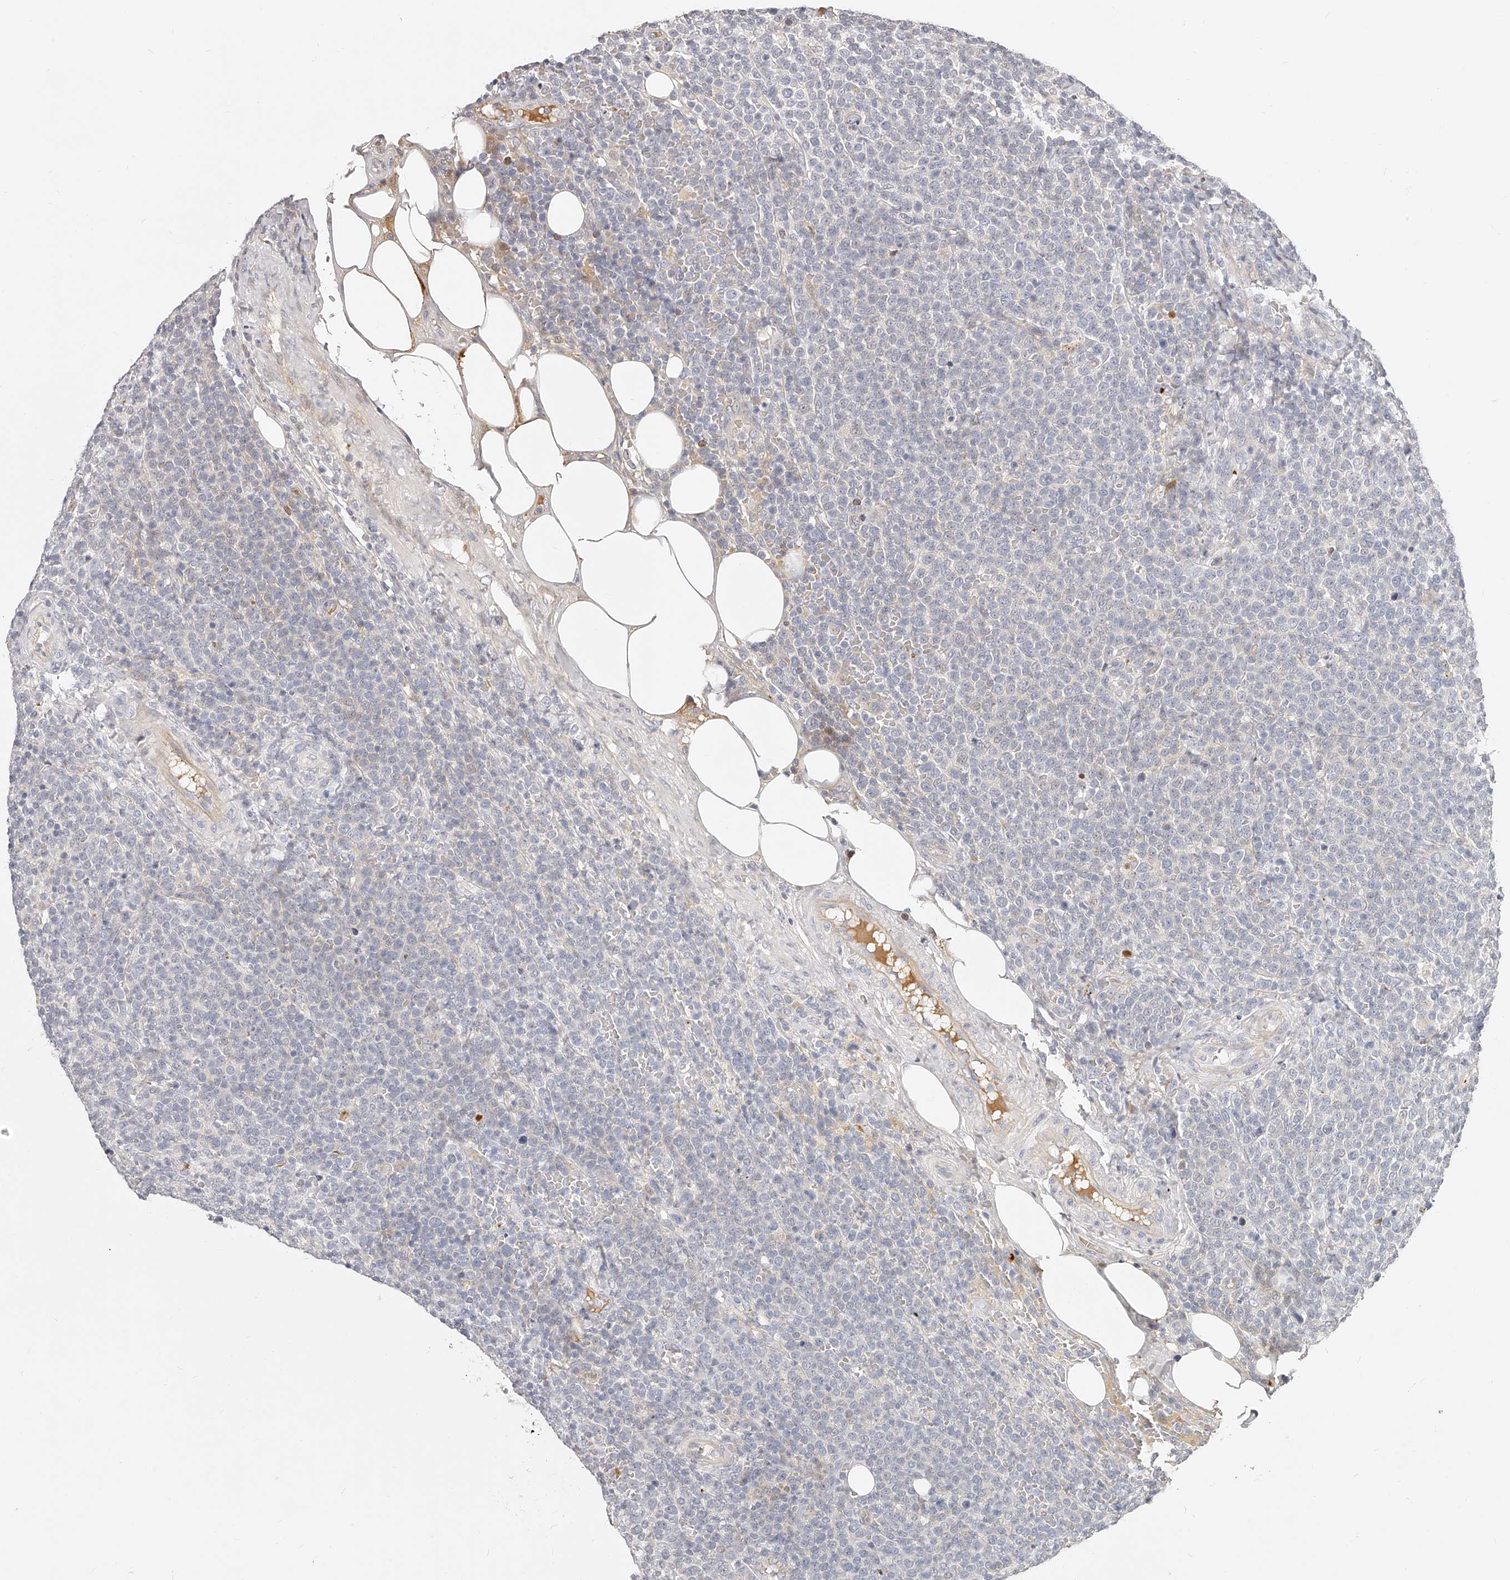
{"staining": {"intensity": "negative", "quantity": "none", "location": "none"}, "tissue": "lymphoma", "cell_type": "Tumor cells", "image_type": "cancer", "snomed": [{"axis": "morphology", "description": "Malignant lymphoma, non-Hodgkin's type, High grade"}, {"axis": "topography", "description": "Lymph node"}], "caption": "Human malignant lymphoma, non-Hodgkin's type (high-grade) stained for a protein using immunohistochemistry displays no positivity in tumor cells.", "gene": "ITGB3", "patient": {"sex": "male", "age": 61}}